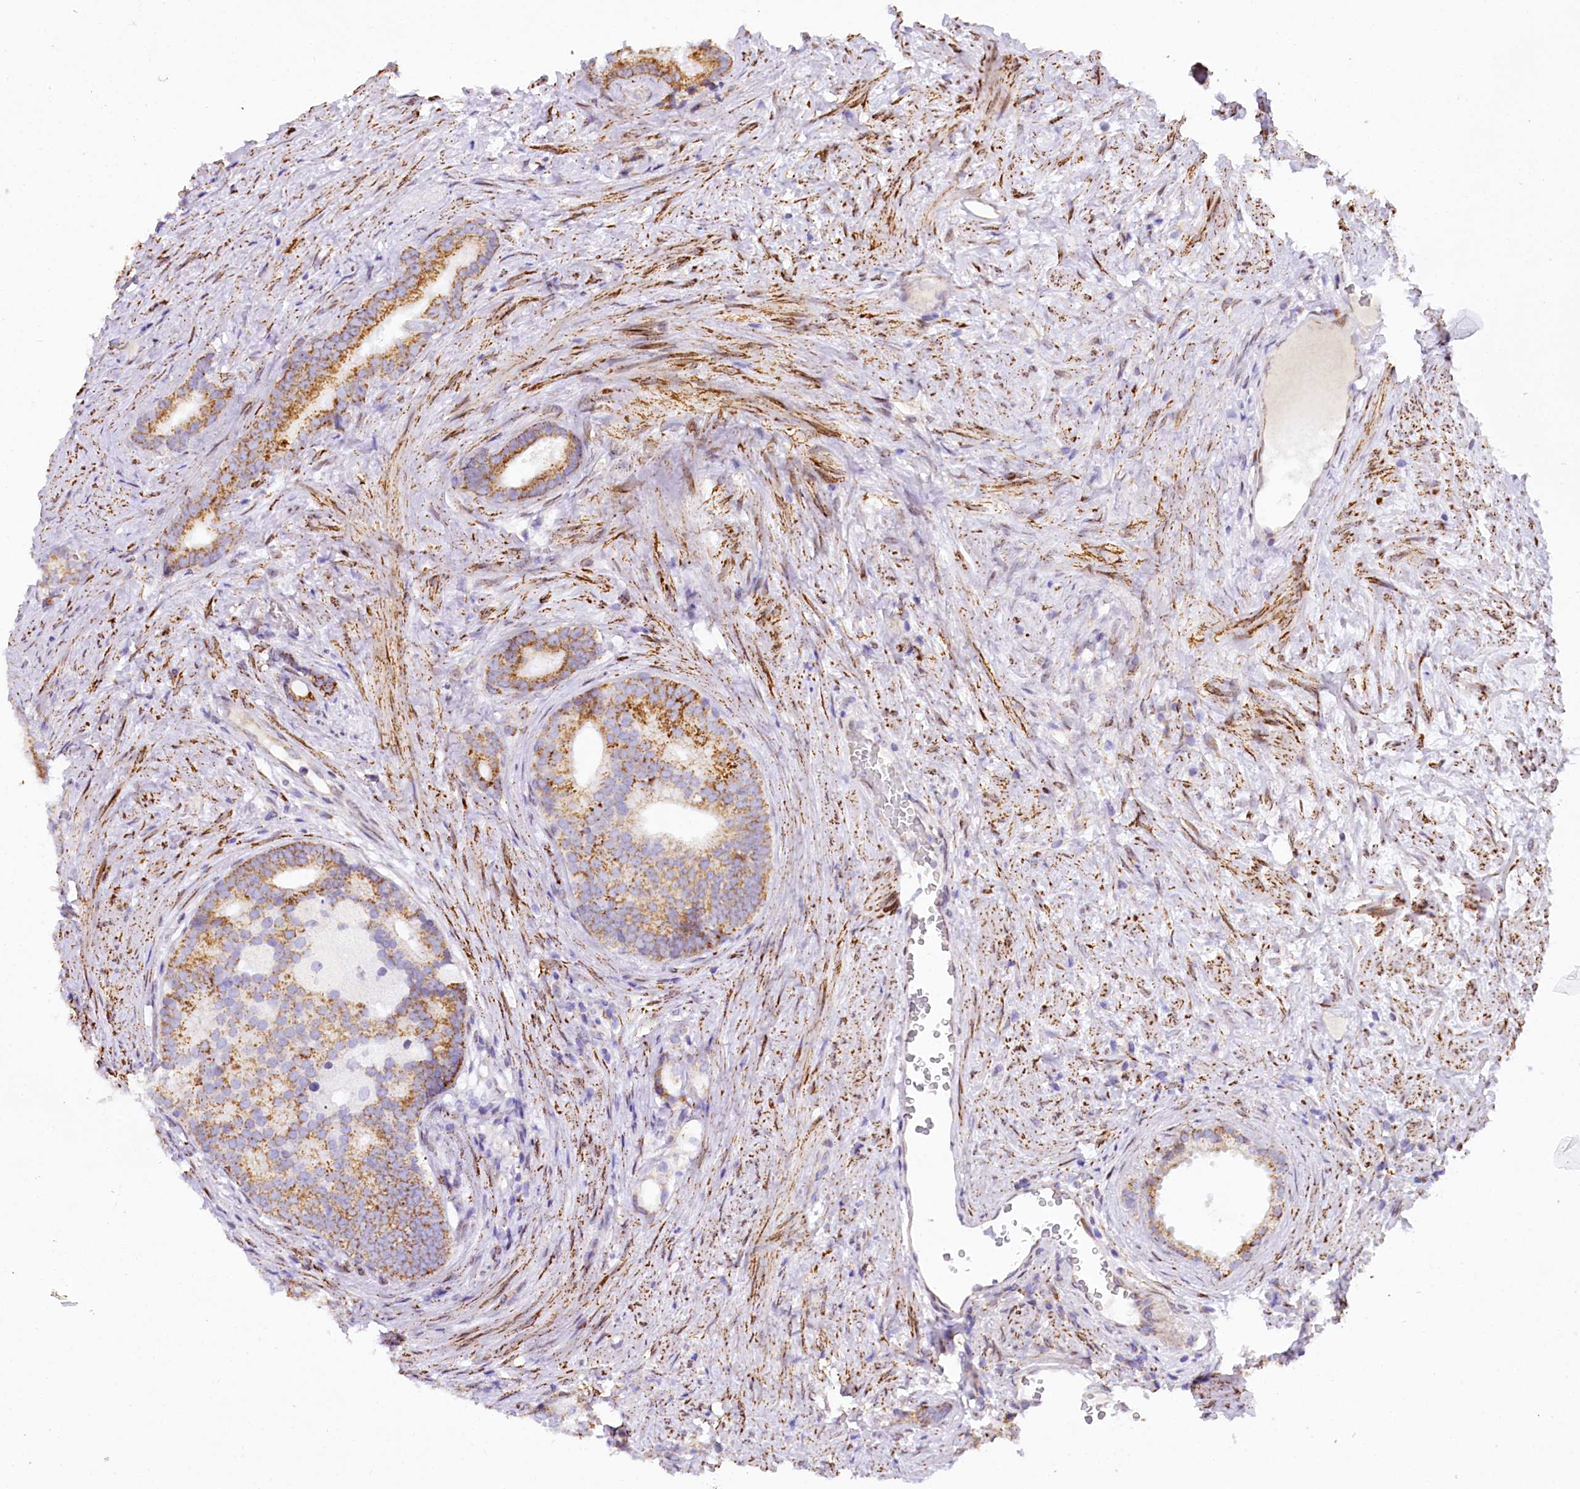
{"staining": {"intensity": "moderate", "quantity": "25%-75%", "location": "cytoplasmic/membranous"}, "tissue": "prostate cancer", "cell_type": "Tumor cells", "image_type": "cancer", "snomed": [{"axis": "morphology", "description": "Adenocarcinoma, Low grade"}, {"axis": "topography", "description": "Prostate"}], "caption": "This photomicrograph demonstrates immunohistochemistry (IHC) staining of human prostate cancer, with medium moderate cytoplasmic/membranous positivity in about 25%-75% of tumor cells.", "gene": "PPIP5K2", "patient": {"sex": "male", "age": 71}}